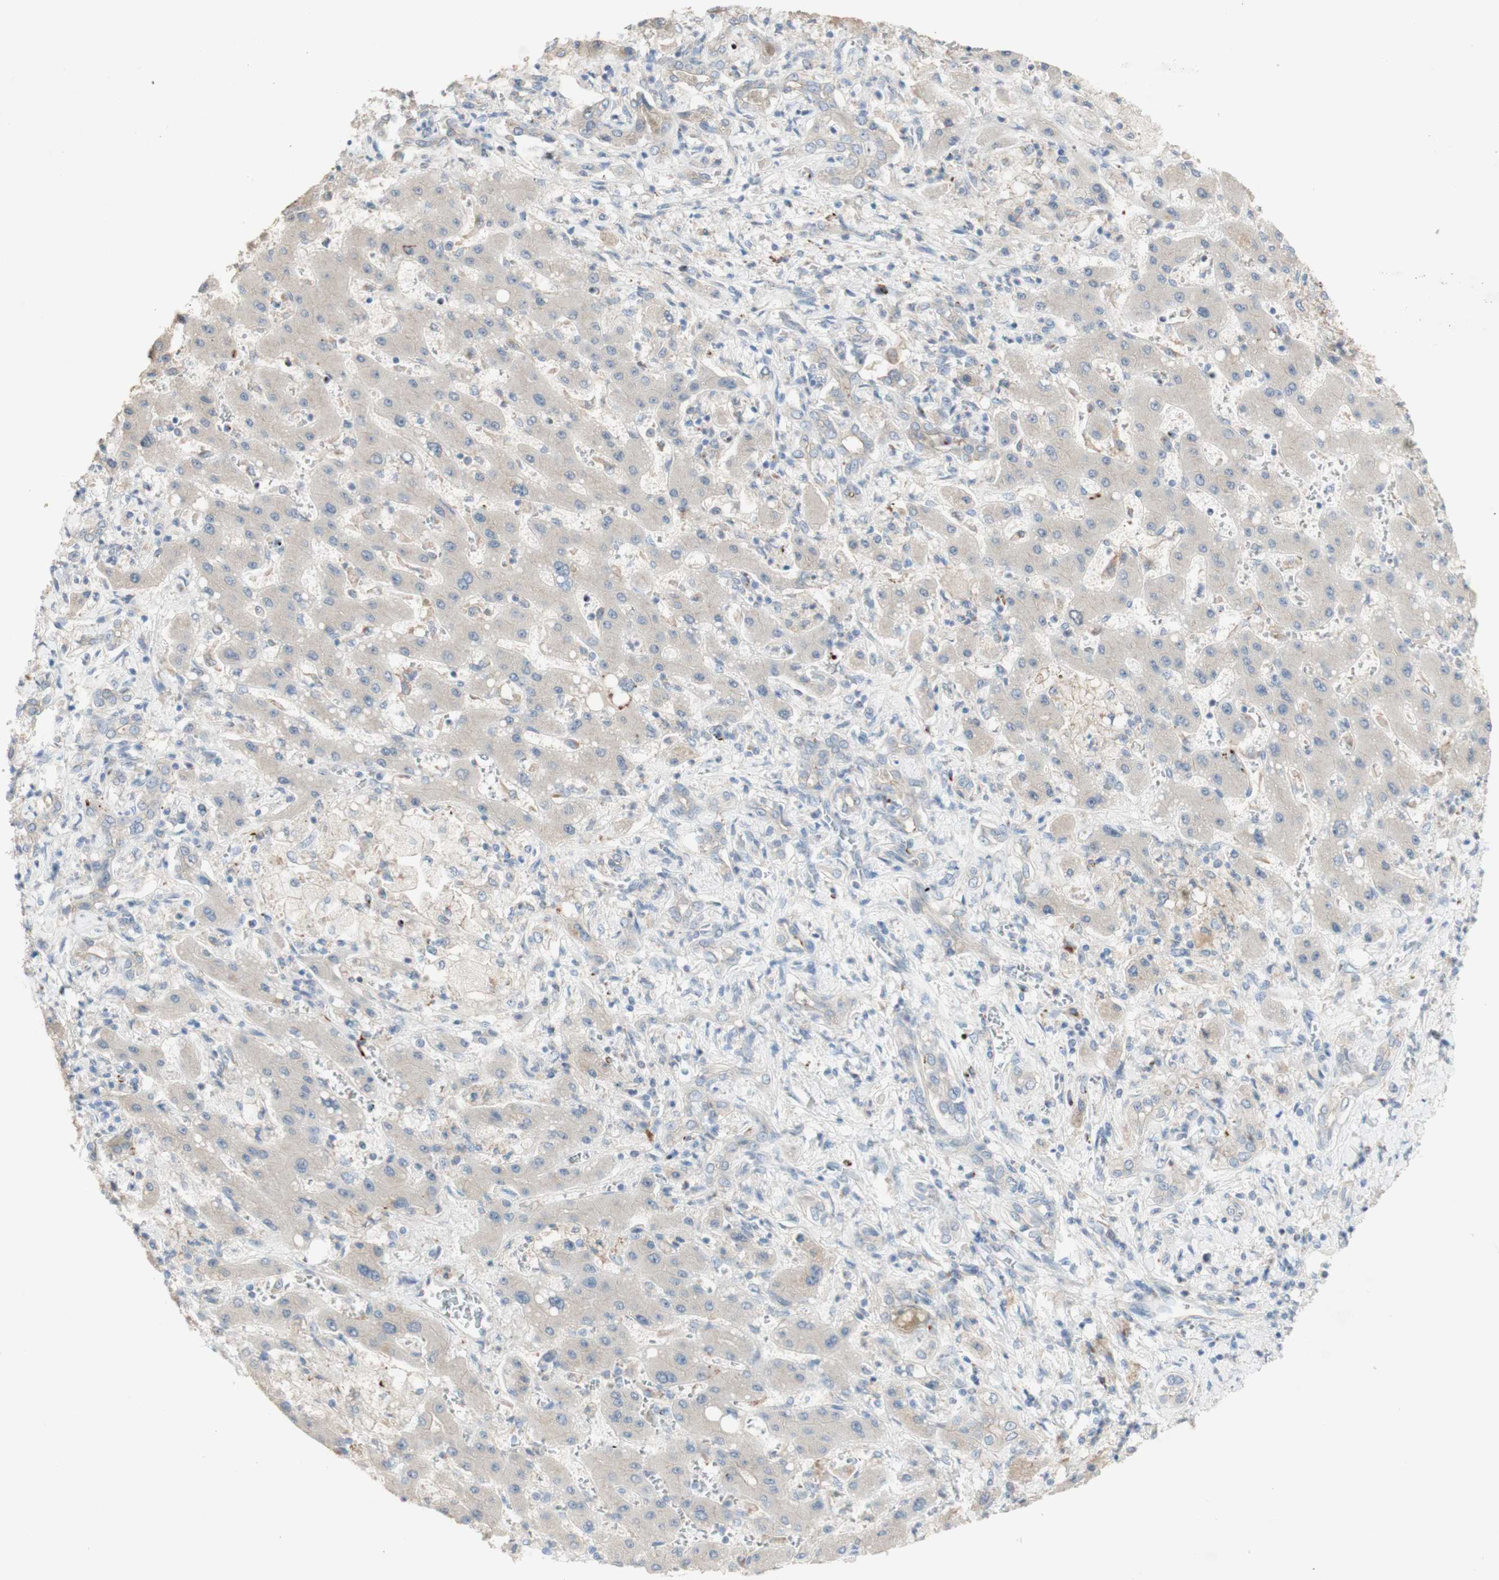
{"staining": {"intensity": "negative", "quantity": "none", "location": "none"}, "tissue": "liver cancer", "cell_type": "Tumor cells", "image_type": "cancer", "snomed": [{"axis": "morphology", "description": "Cholangiocarcinoma"}, {"axis": "topography", "description": "Liver"}], "caption": "An immunohistochemistry (IHC) histopathology image of liver cholangiocarcinoma is shown. There is no staining in tumor cells of liver cholangiocarcinoma.", "gene": "MANEA", "patient": {"sex": "male", "age": 50}}